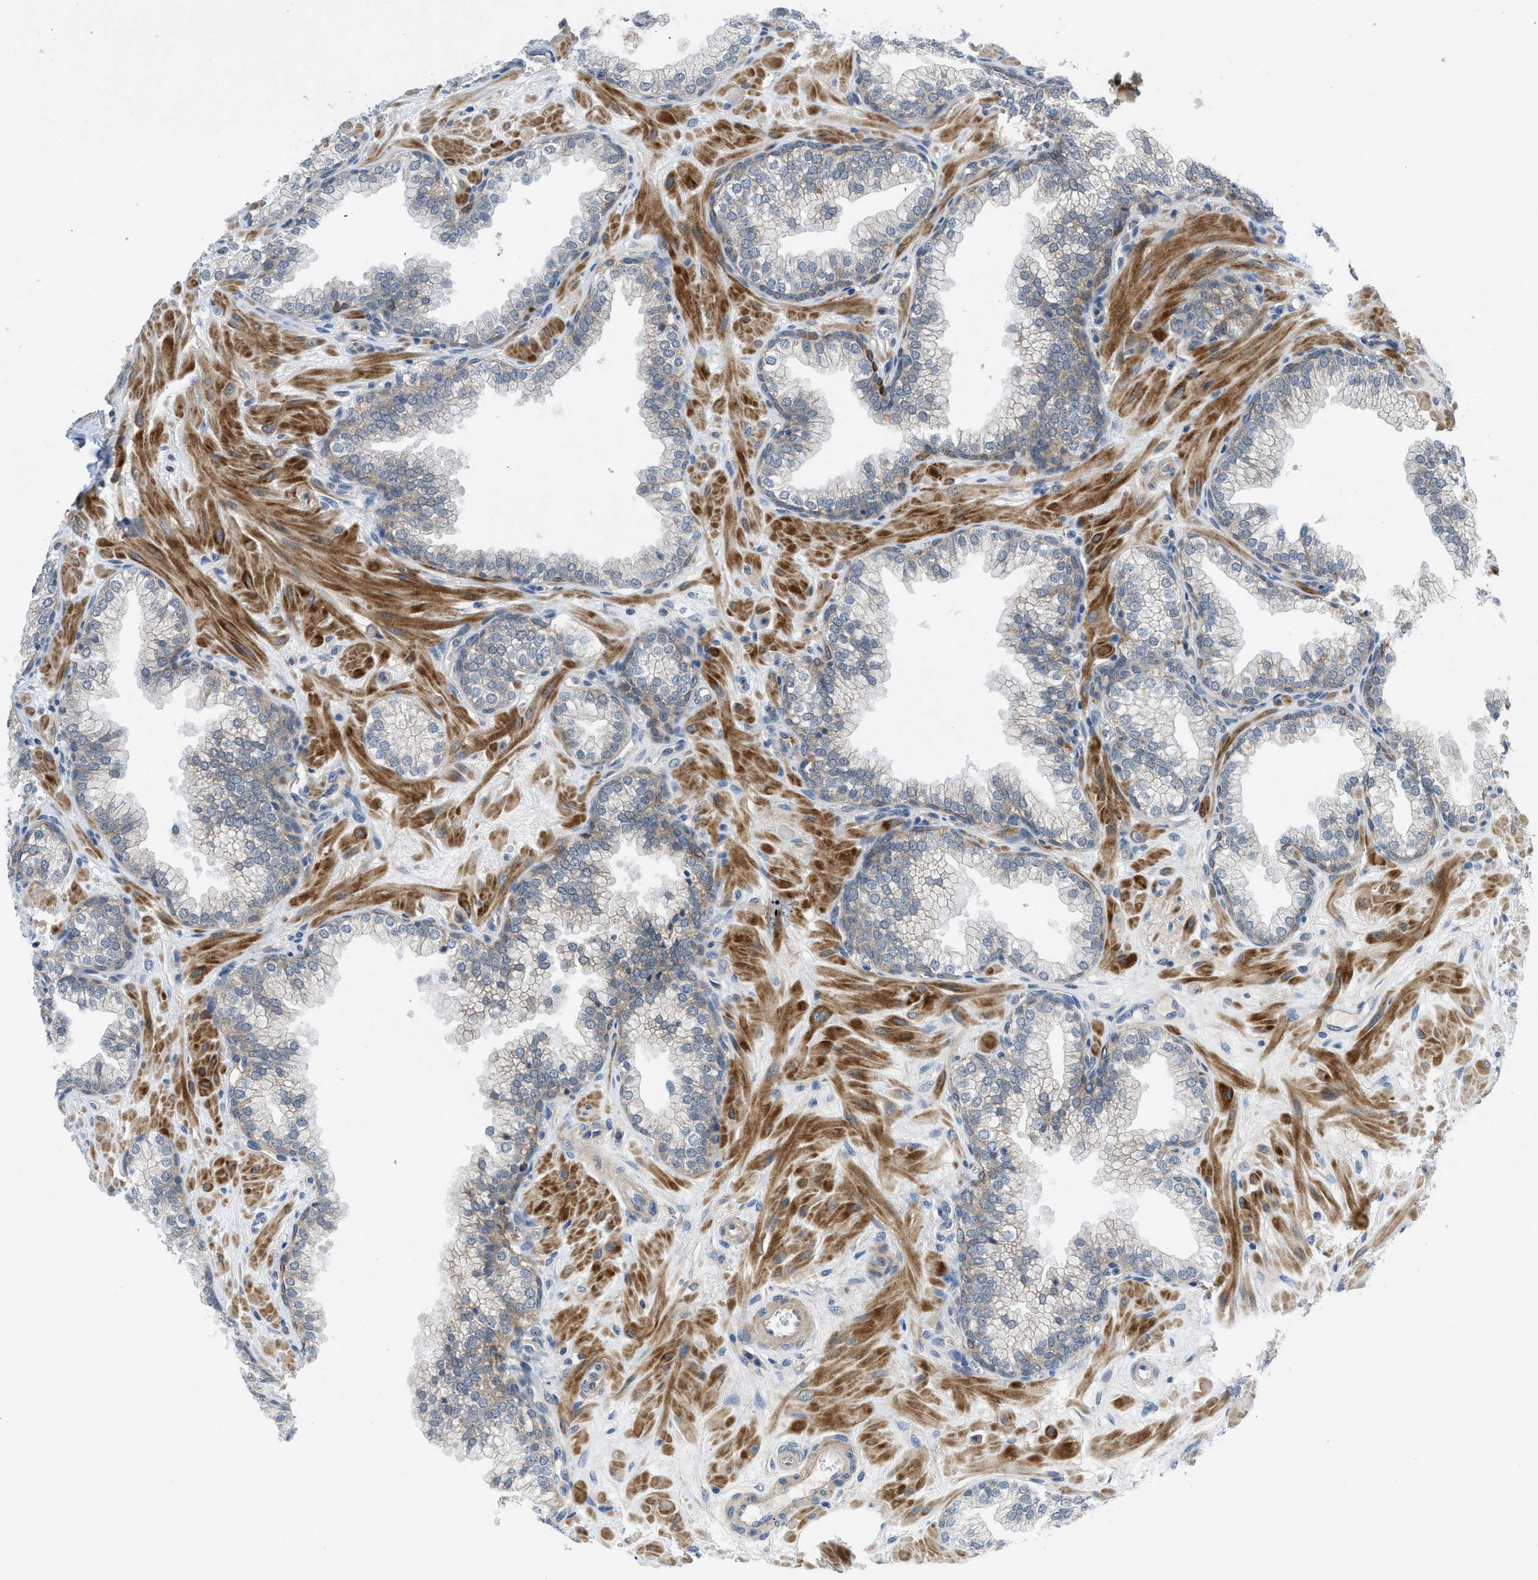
{"staining": {"intensity": "negative", "quantity": "none", "location": "none"}, "tissue": "prostate", "cell_type": "Glandular cells", "image_type": "normal", "snomed": [{"axis": "morphology", "description": "Normal tissue, NOS"}, {"axis": "morphology", "description": "Urothelial carcinoma, Low grade"}, {"axis": "topography", "description": "Urinary bladder"}, {"axis": "topography", "description": "Prostate"}], "caption": "A high-resolution micrograph shows IHC staining of benign prostate, which displays no significant staining in glandular cells.", "gene": "PANX1", "patient": {"sex": "male", "age": 60}}